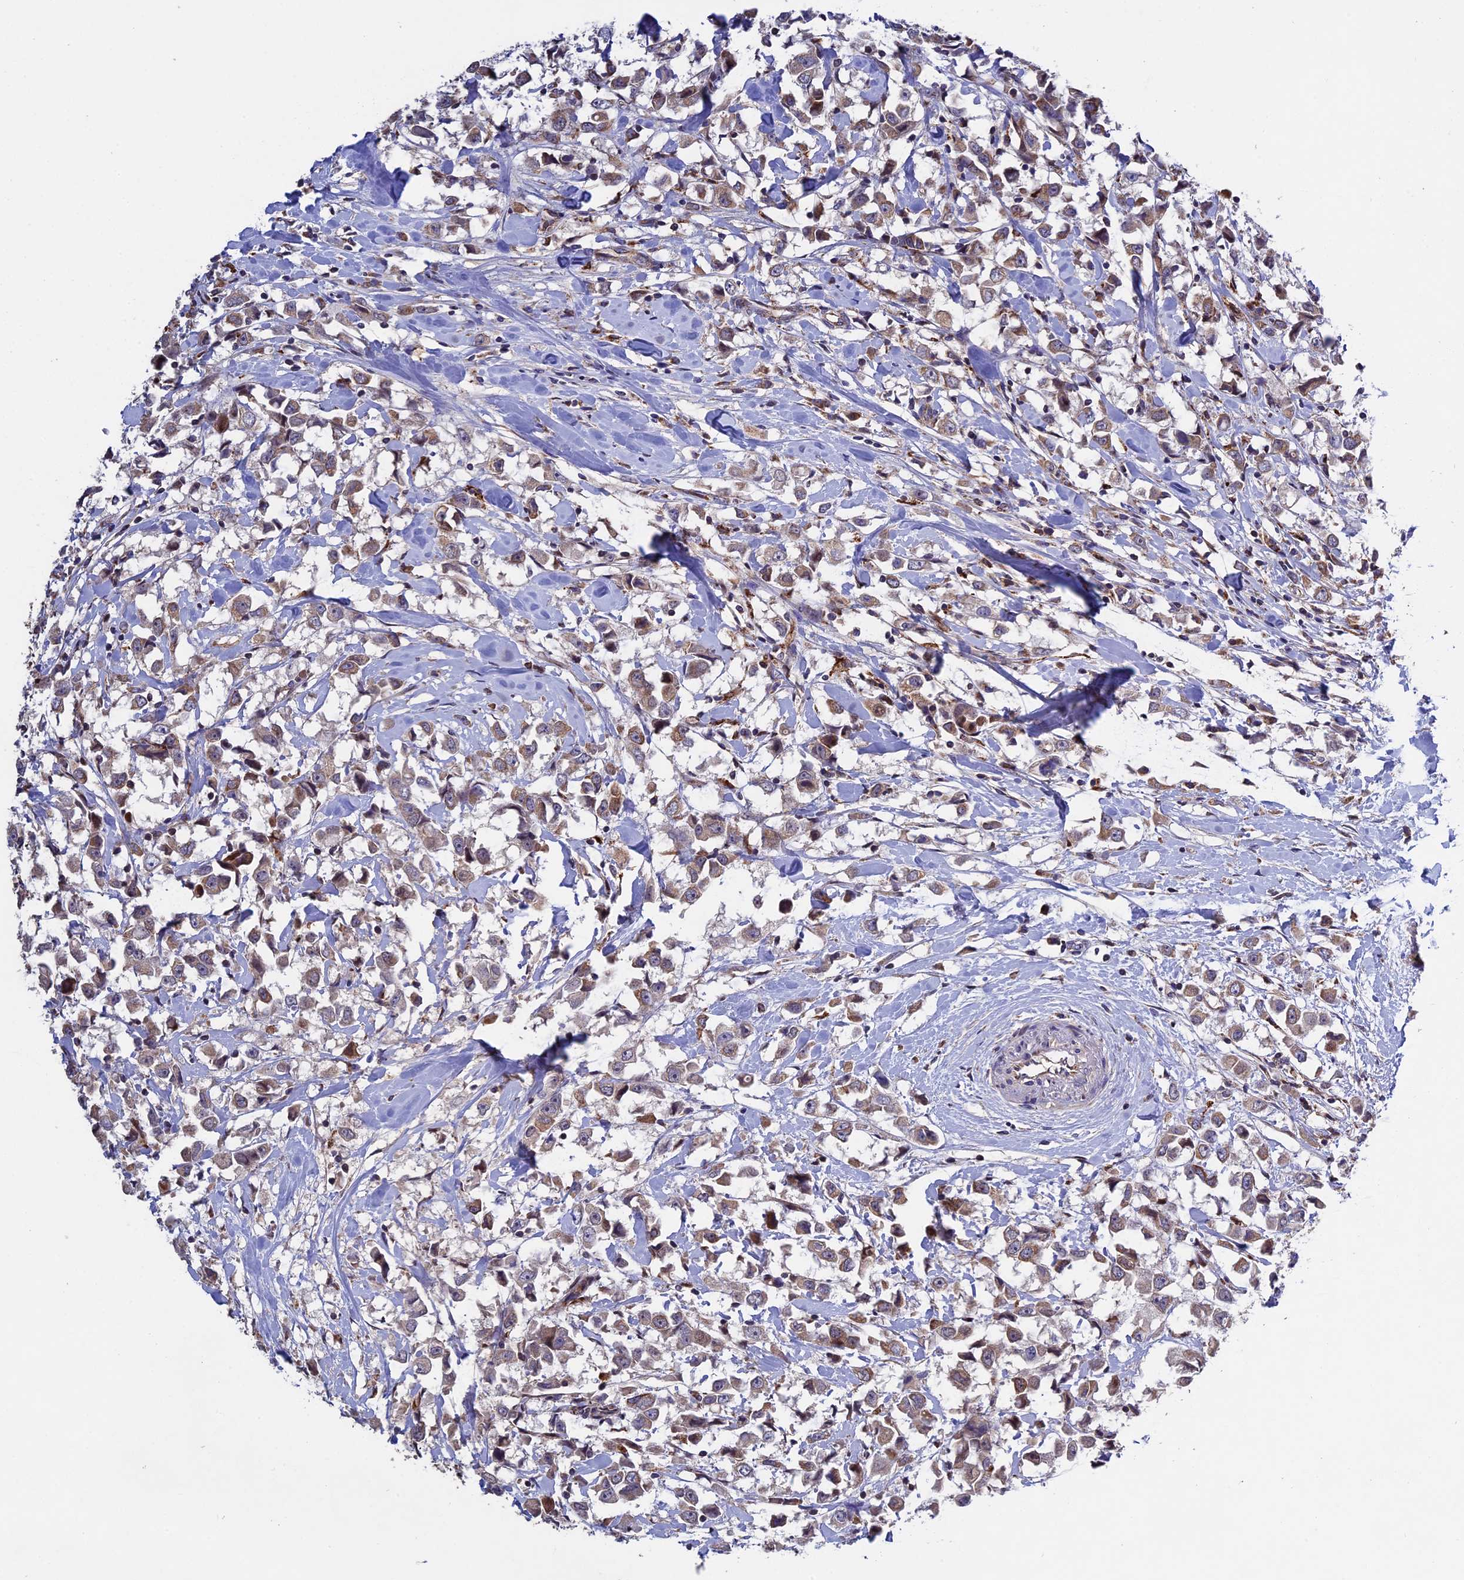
{"staining": {"intensity": "moderate", "quantity": ">75%", "location": "cytoplasmic/membranous"}, "tissue": "breast cancer", "cell_type": "Tumor cells", "image_type": "cancer", "snomed": [{"axis": "morphology", "description": "Duct carcinoma"}, {"axis": "topography", "description": "Breast"}], "caption": "Immunohistochemical staining of human breast cancer (infiltrating ductal carcinoma) displays medium levels of moderate cytoplasmic/membranous protein positivity in about >75% of tumor cells.", "gene": "RNF17", "patient": {"sex": "female", "age": 61}}